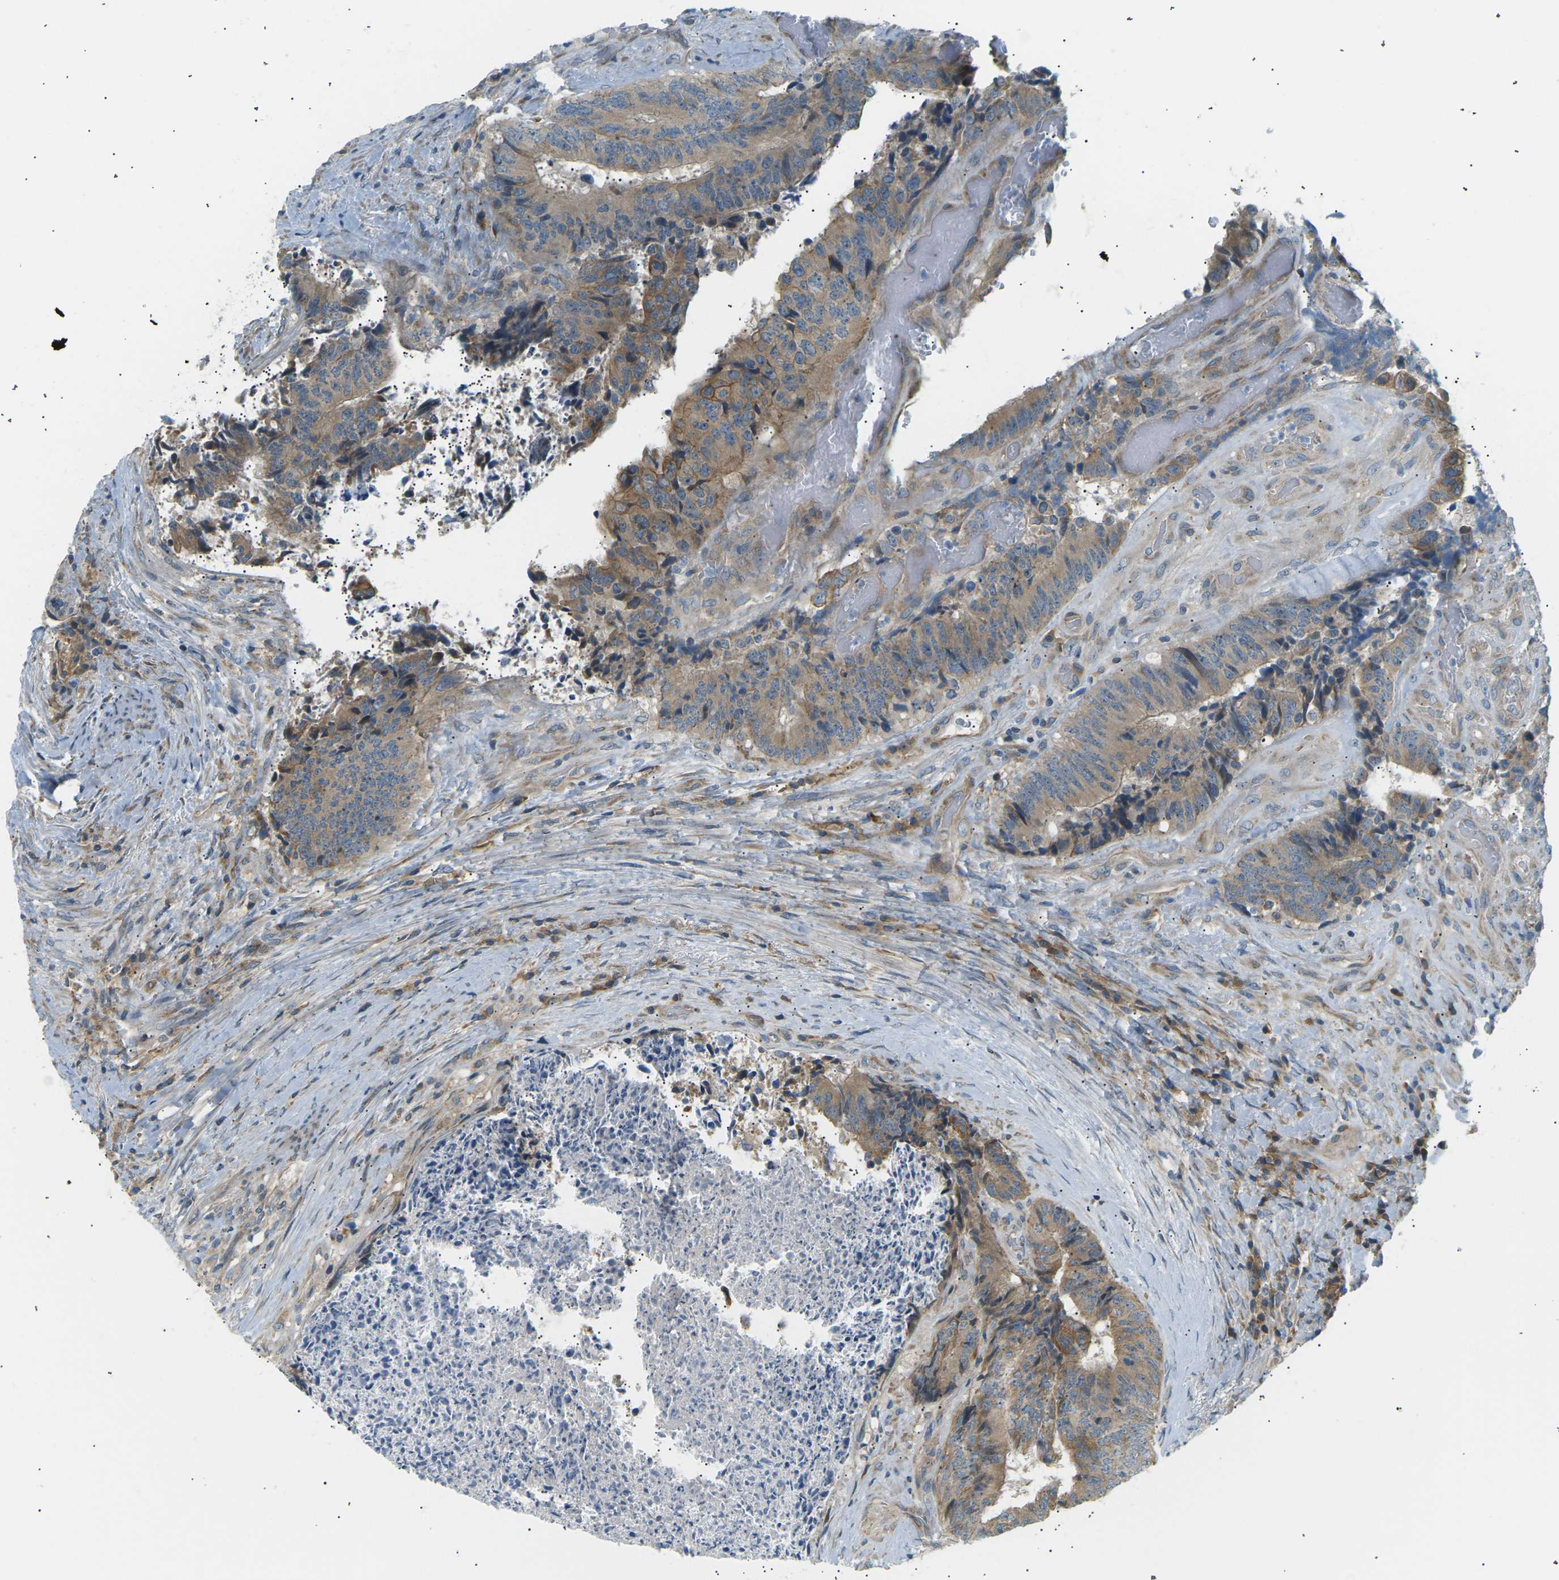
{"staining": {"intensity": "moderate", "quantity": ">75%", "location": "cytoplasmic/membranous"}, "tissue": "colorectal cancer", "cell_type": "Tumor cells", "image_type": "cancer", "snomed": [{"axis": "morphology", "description": "Adenocarcinoma, NOS"}, {"axis": "topography", "description": "Rectum"}], "caption": "Immunohistochemistry image of human colorectal cancer (adenocarcinoma) stained for a protein (brown), which exhibits medium levels of moderate cytoplasmic/membranous staining in about >75% of tumor cells.", "gene": "TBC1D8", "patient": {"sex": "male", "age": 72}}